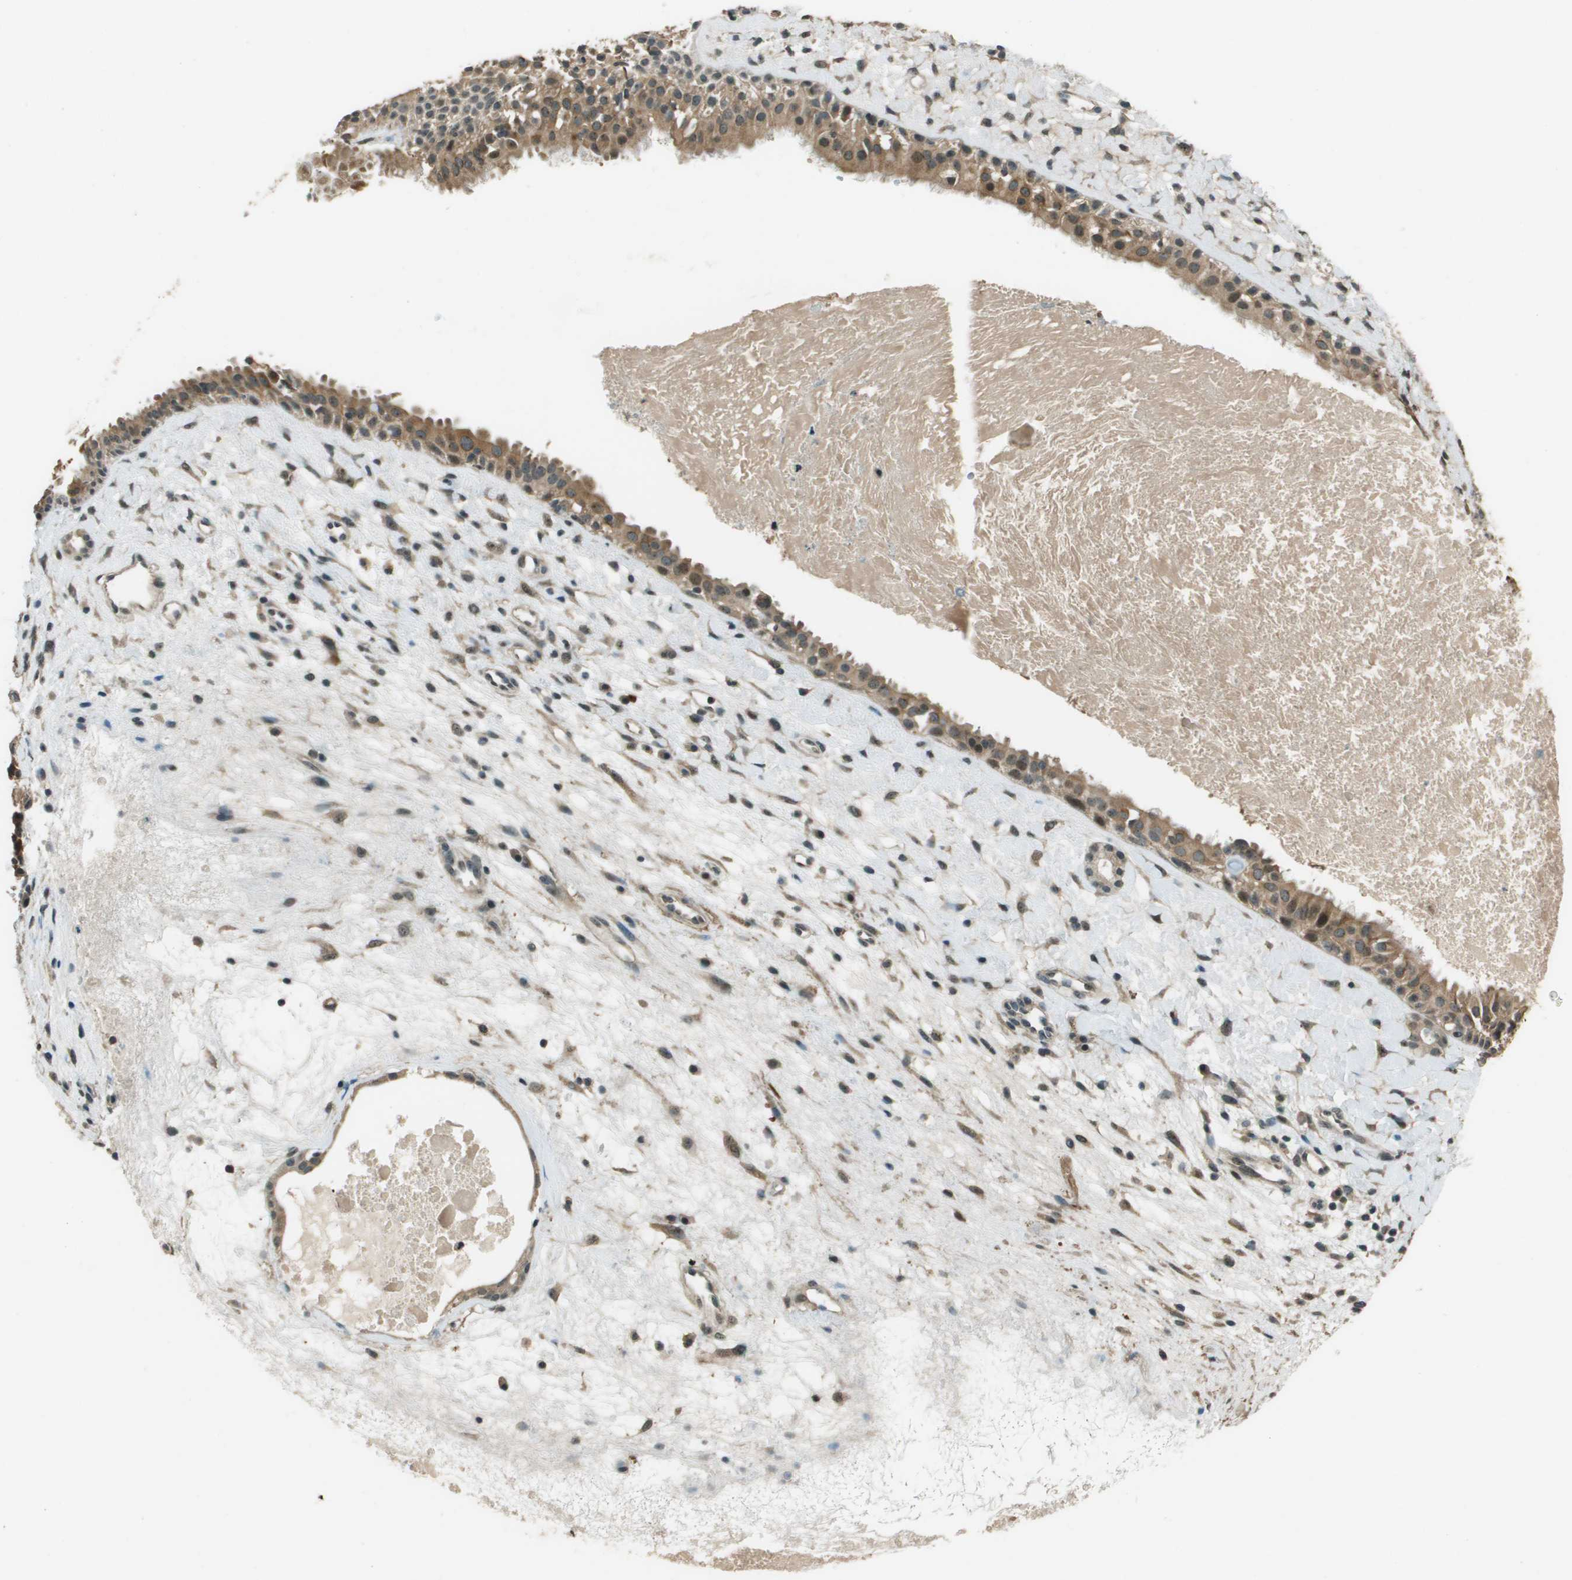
{"staining": {"intensity": "moderate", "quantity": ">75%", "location": "cytoplasmic/membranous"}, "tissue": "nasopharynx", "cell_type": "Respiratory epithelial cells", "image_type": "normal", "snomed": [{"axis": "morphology", "description": "Normal tissue, NOS"}, {"axis": "topography", "description": "Nasopharynx"}], "caption": "This photomicrograph reveals normal nasopharynx stained with immunohistochemistry (IHC) to label a protein in brown. The cytoplasmic/membranous of respiratory epithelial cells show moderate positivity for the protein. Nuclei are counter-stained blue.", "gene": "SDC3", "patient": {"sex": "male", "age": 22}}